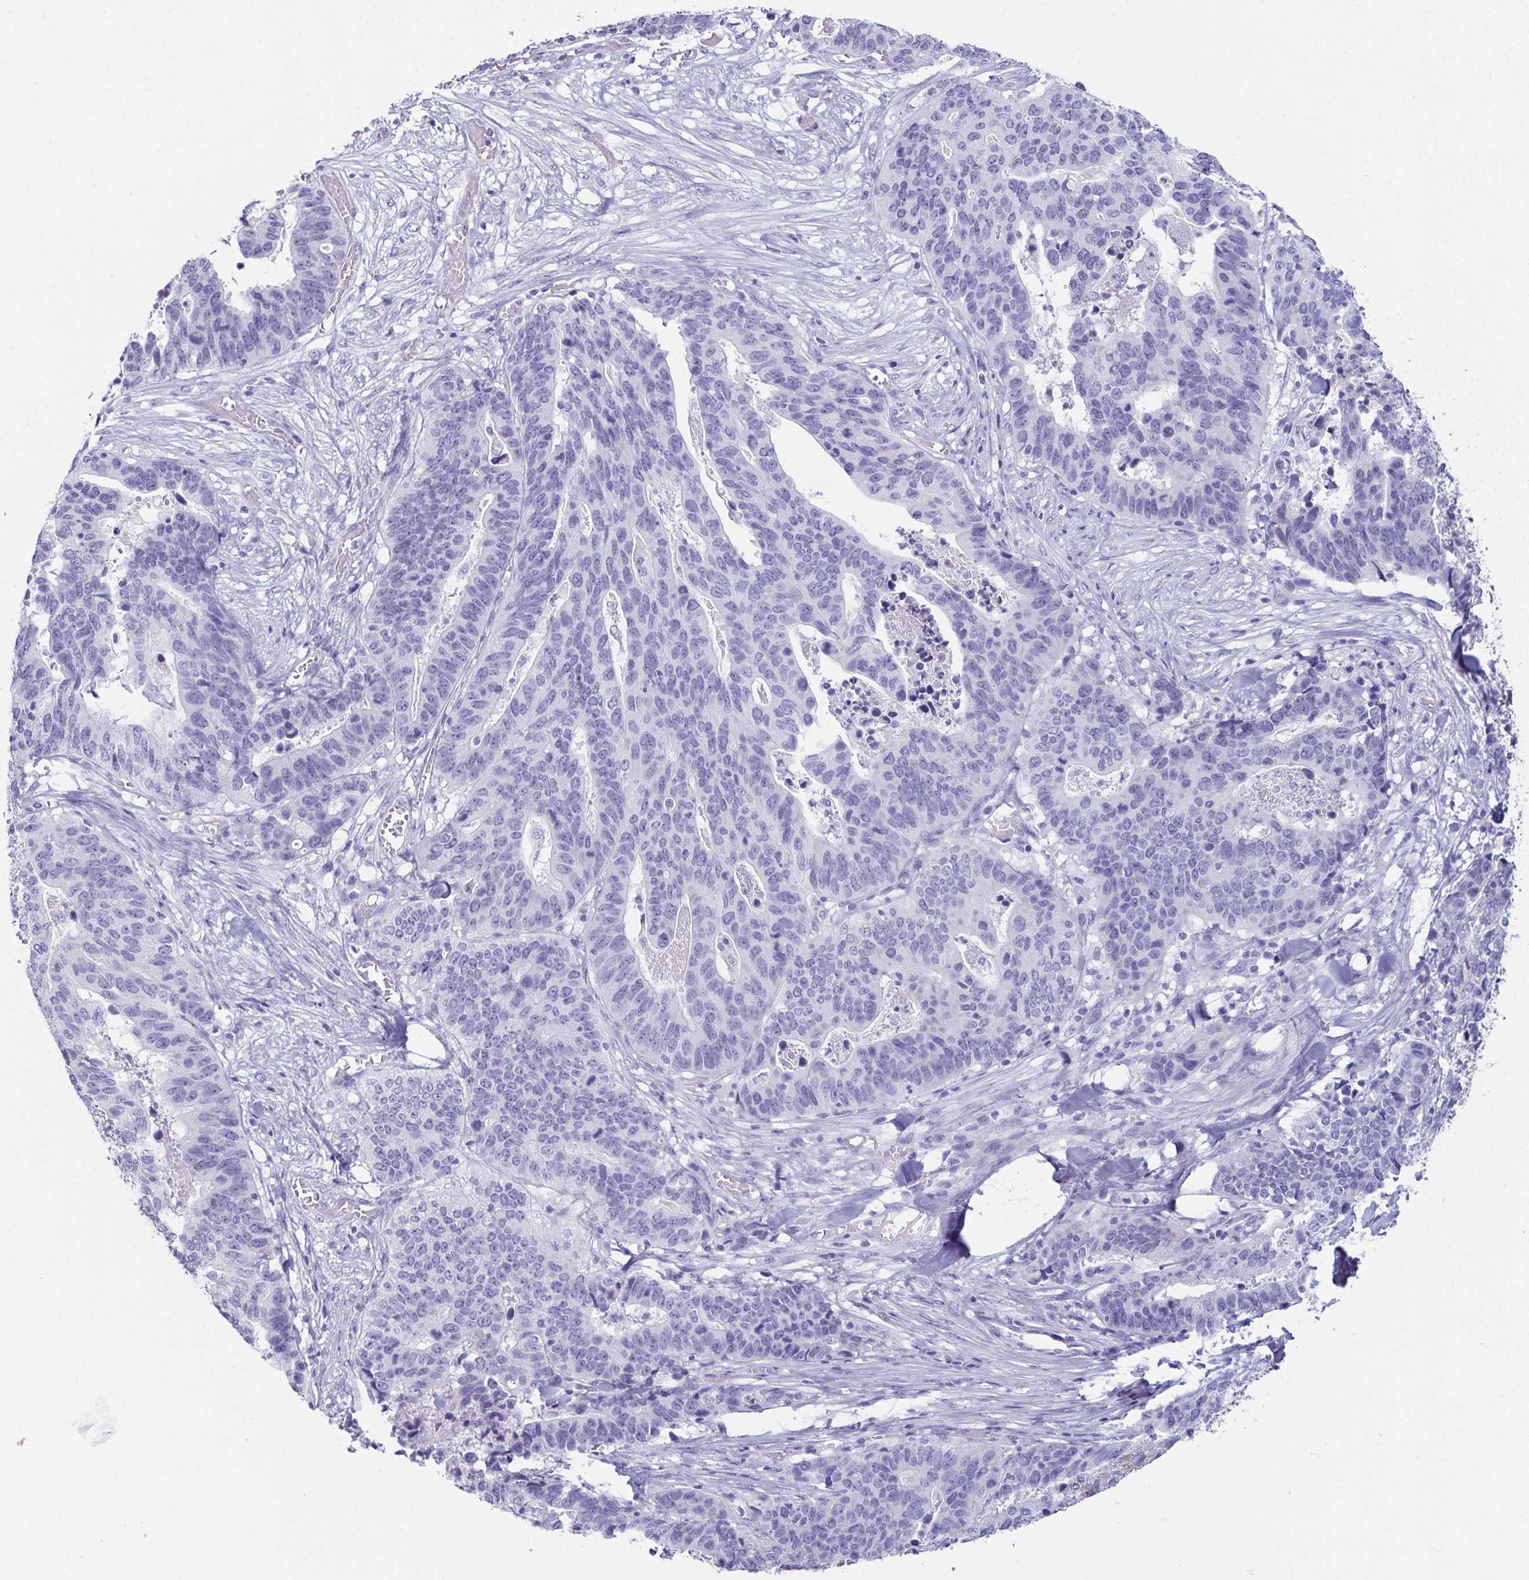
{"staining": {"intensity": "negative", "quantity": "none", "location": "none"}, "tissue": "stomach cancer", "cell_type": "Tumor cells", "image_type": "cancer", "snomed": [{"axis": "morphology", "description": "Adenocarcinoma, NOS"}, {"axis": "topography", "description": "Stomach, upper"}], "caption": "Immunohistochemical staining of adenocarcinoma (stomach) demonstrates no significant staining in tumor cells.", "gene": "TEX19", "patient": {"sex": "female", "age": 67}}